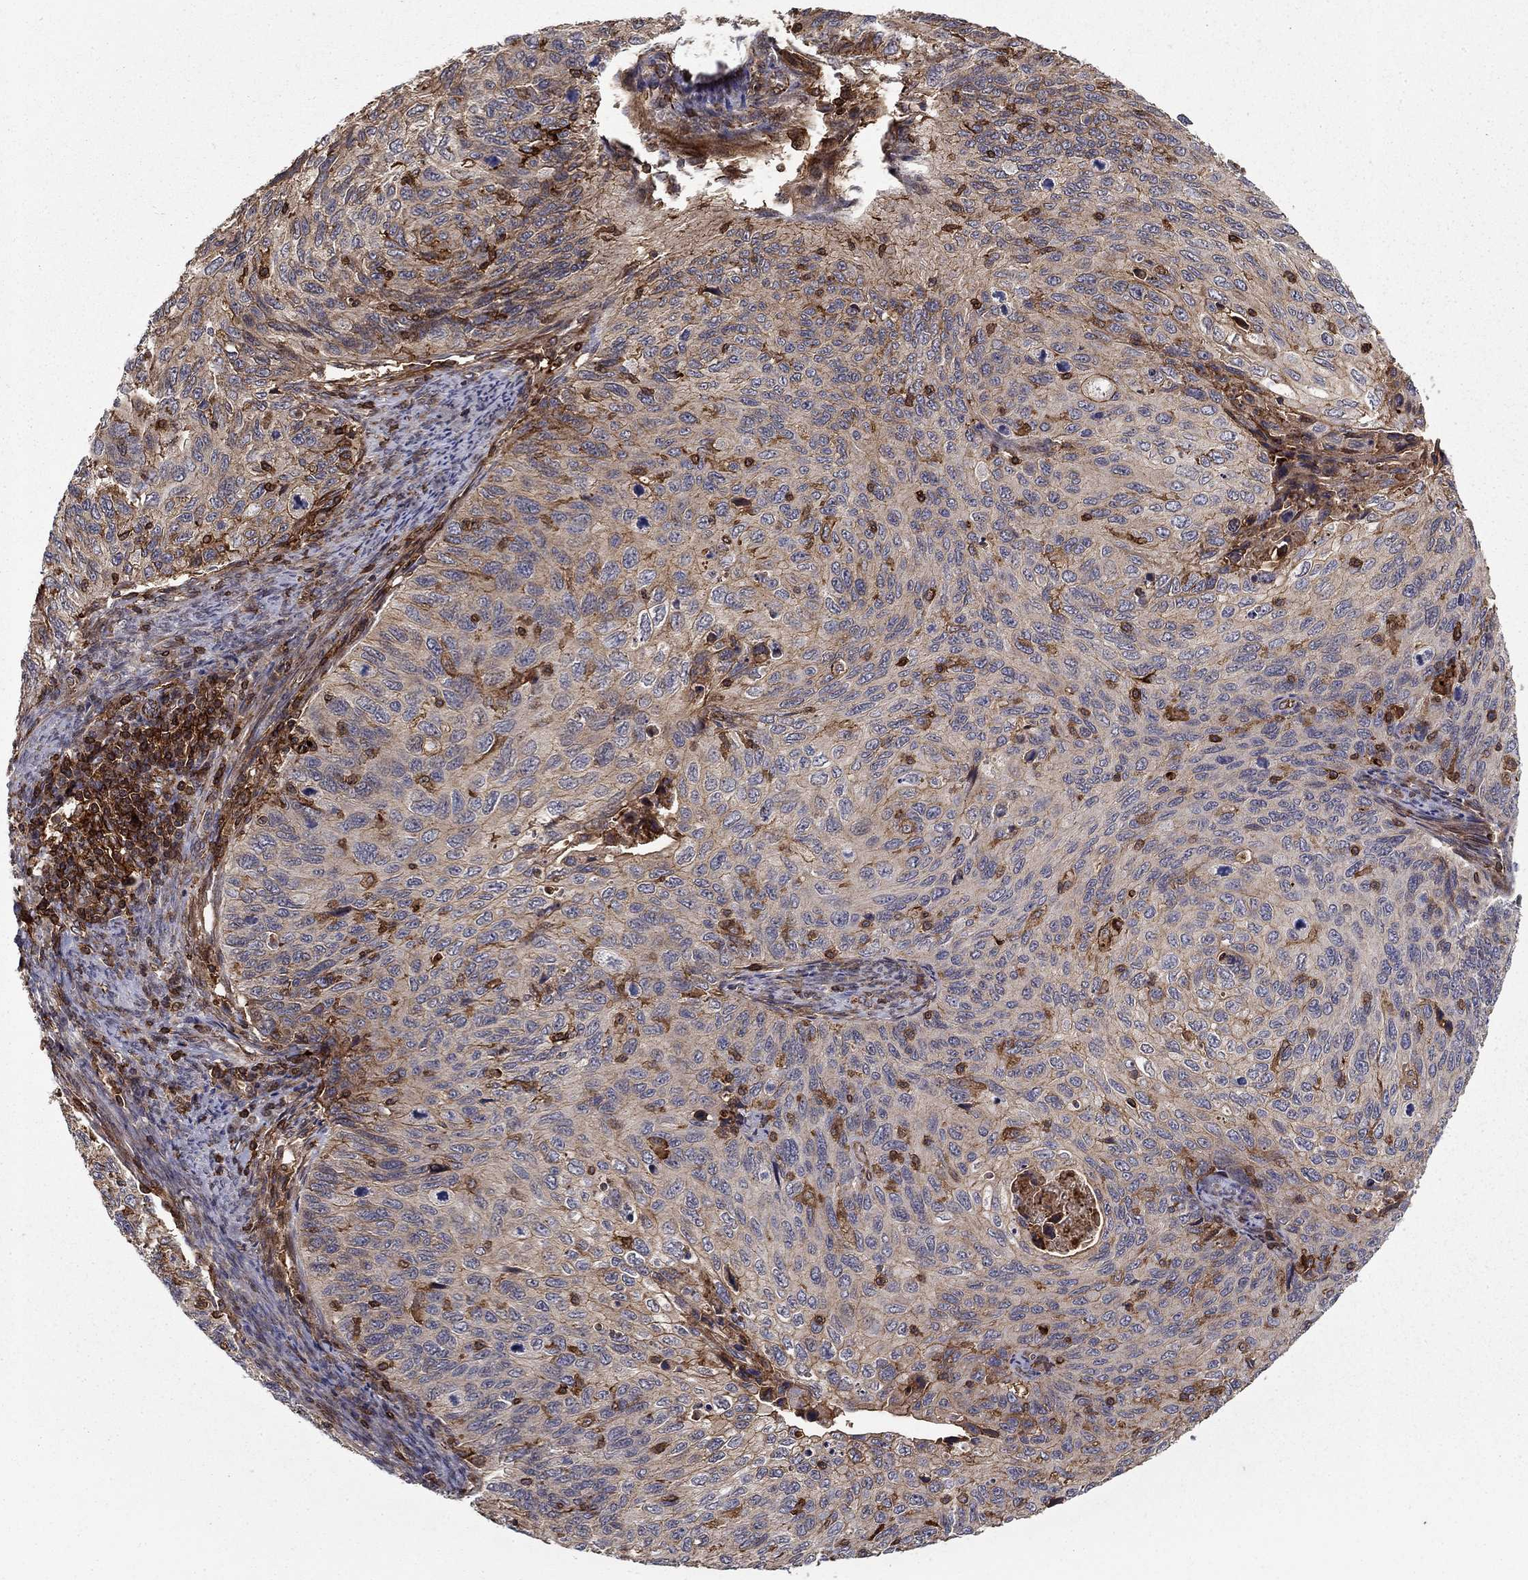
{"staining": {"intensity": "weak", "quantity": "<25%", "location": "cytoplasmic/membranous"}, "tissue": "cervical cancer", "cell_type": "Tumor cells", "image_type": "cancer", "snomed": [{"axis": "morphology", "description": "Squamous cell carcinoma, NOS"}, {"axis": "topography", "description": "Cervix"}], "caption": "Tumor cells are negative for protein expression in human cervical cancer (squamous cell carcinoma).", "gene": "ADM", "patient": {"sex": "female", "age": 70}}